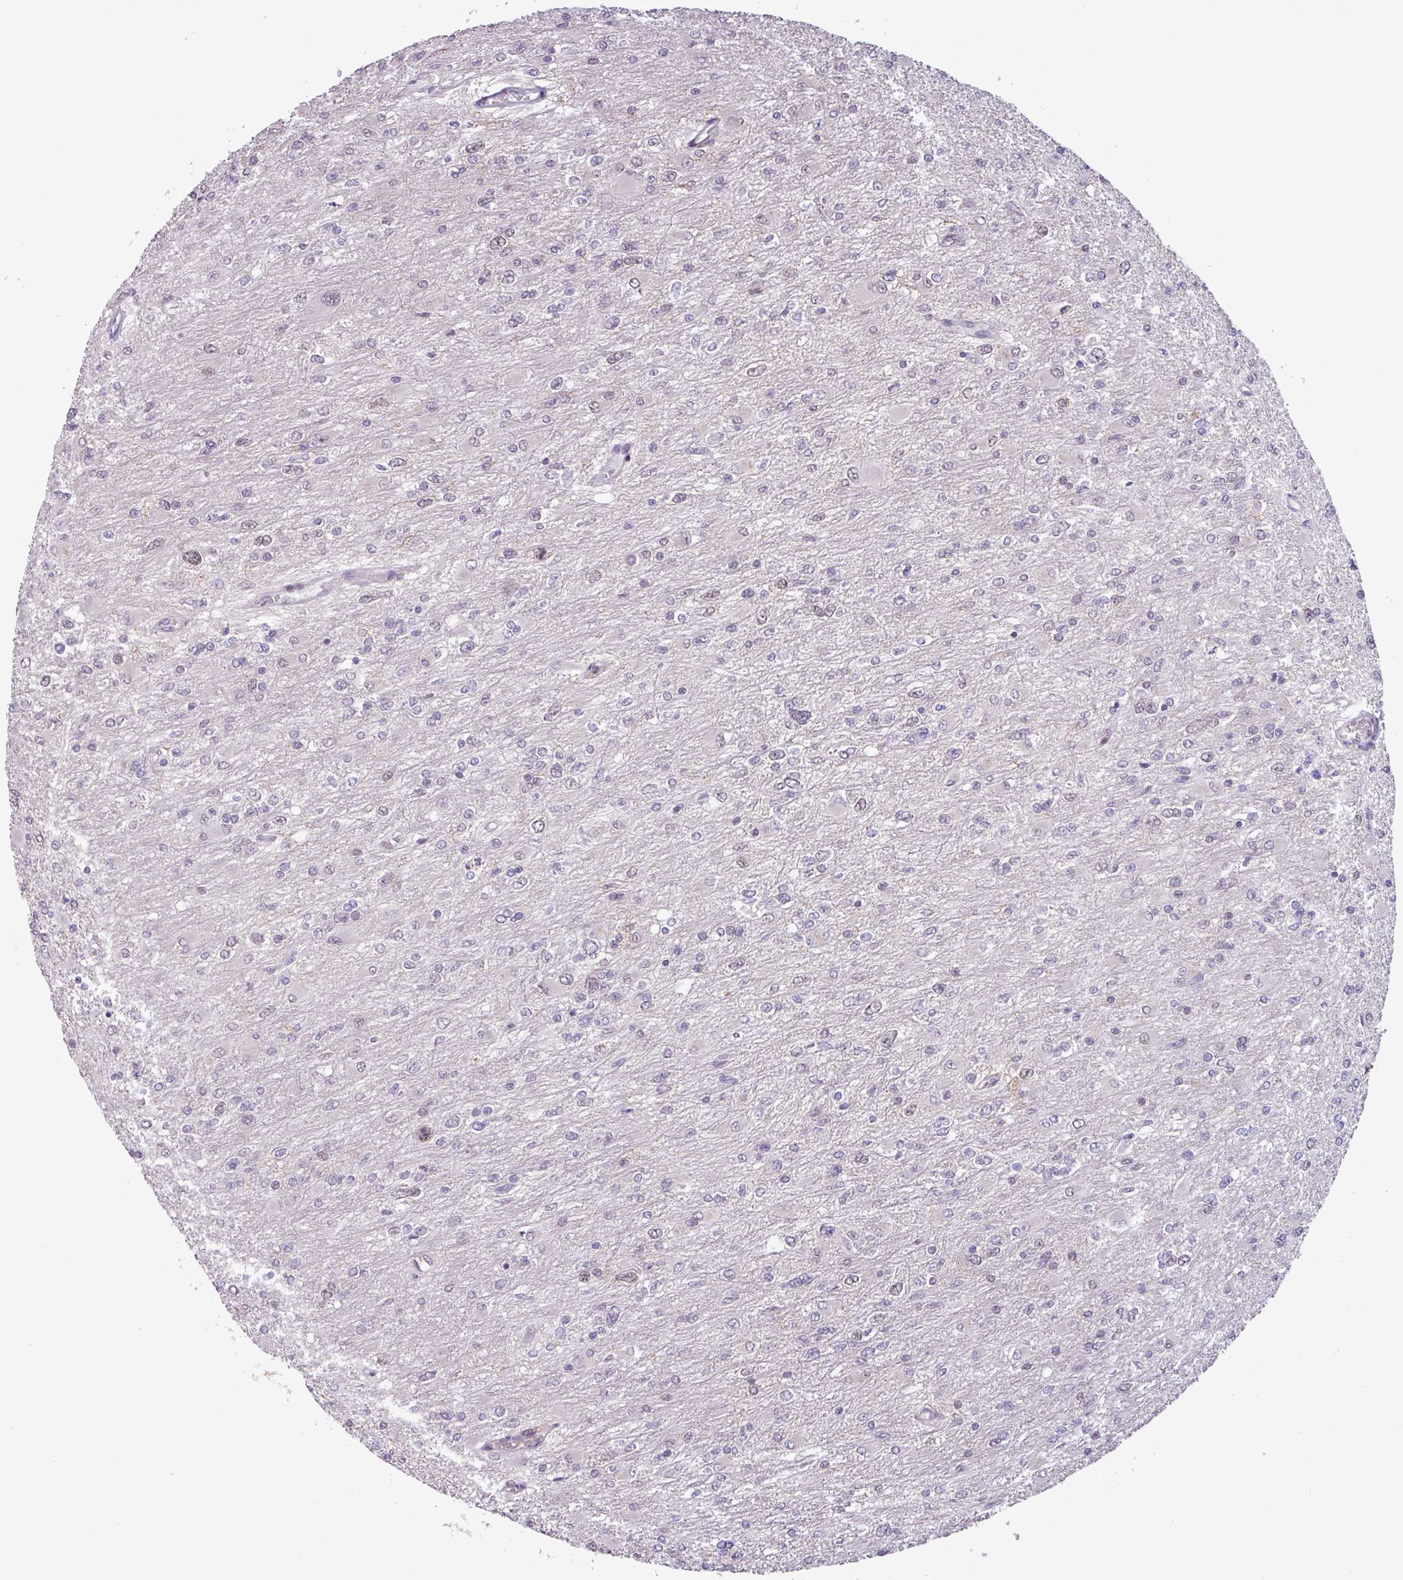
{"staining": {"intensity": "weak", "quantity": "<25%", "location": "nuclear"}, "tissue": "glioma", "cell_type": "Tumor cells", "image_type": "cancer", "snomed": [{"axis": "morphology", "description": "Glioma, malignant, High grade"}, {"axis": "topography", "description": "Cerebral cortex"}], "caption": "Tumor cells are negative for protein expression in human glioma.", "gene": "PRRX1", "patient": {"sex": "female", "age": 36}}